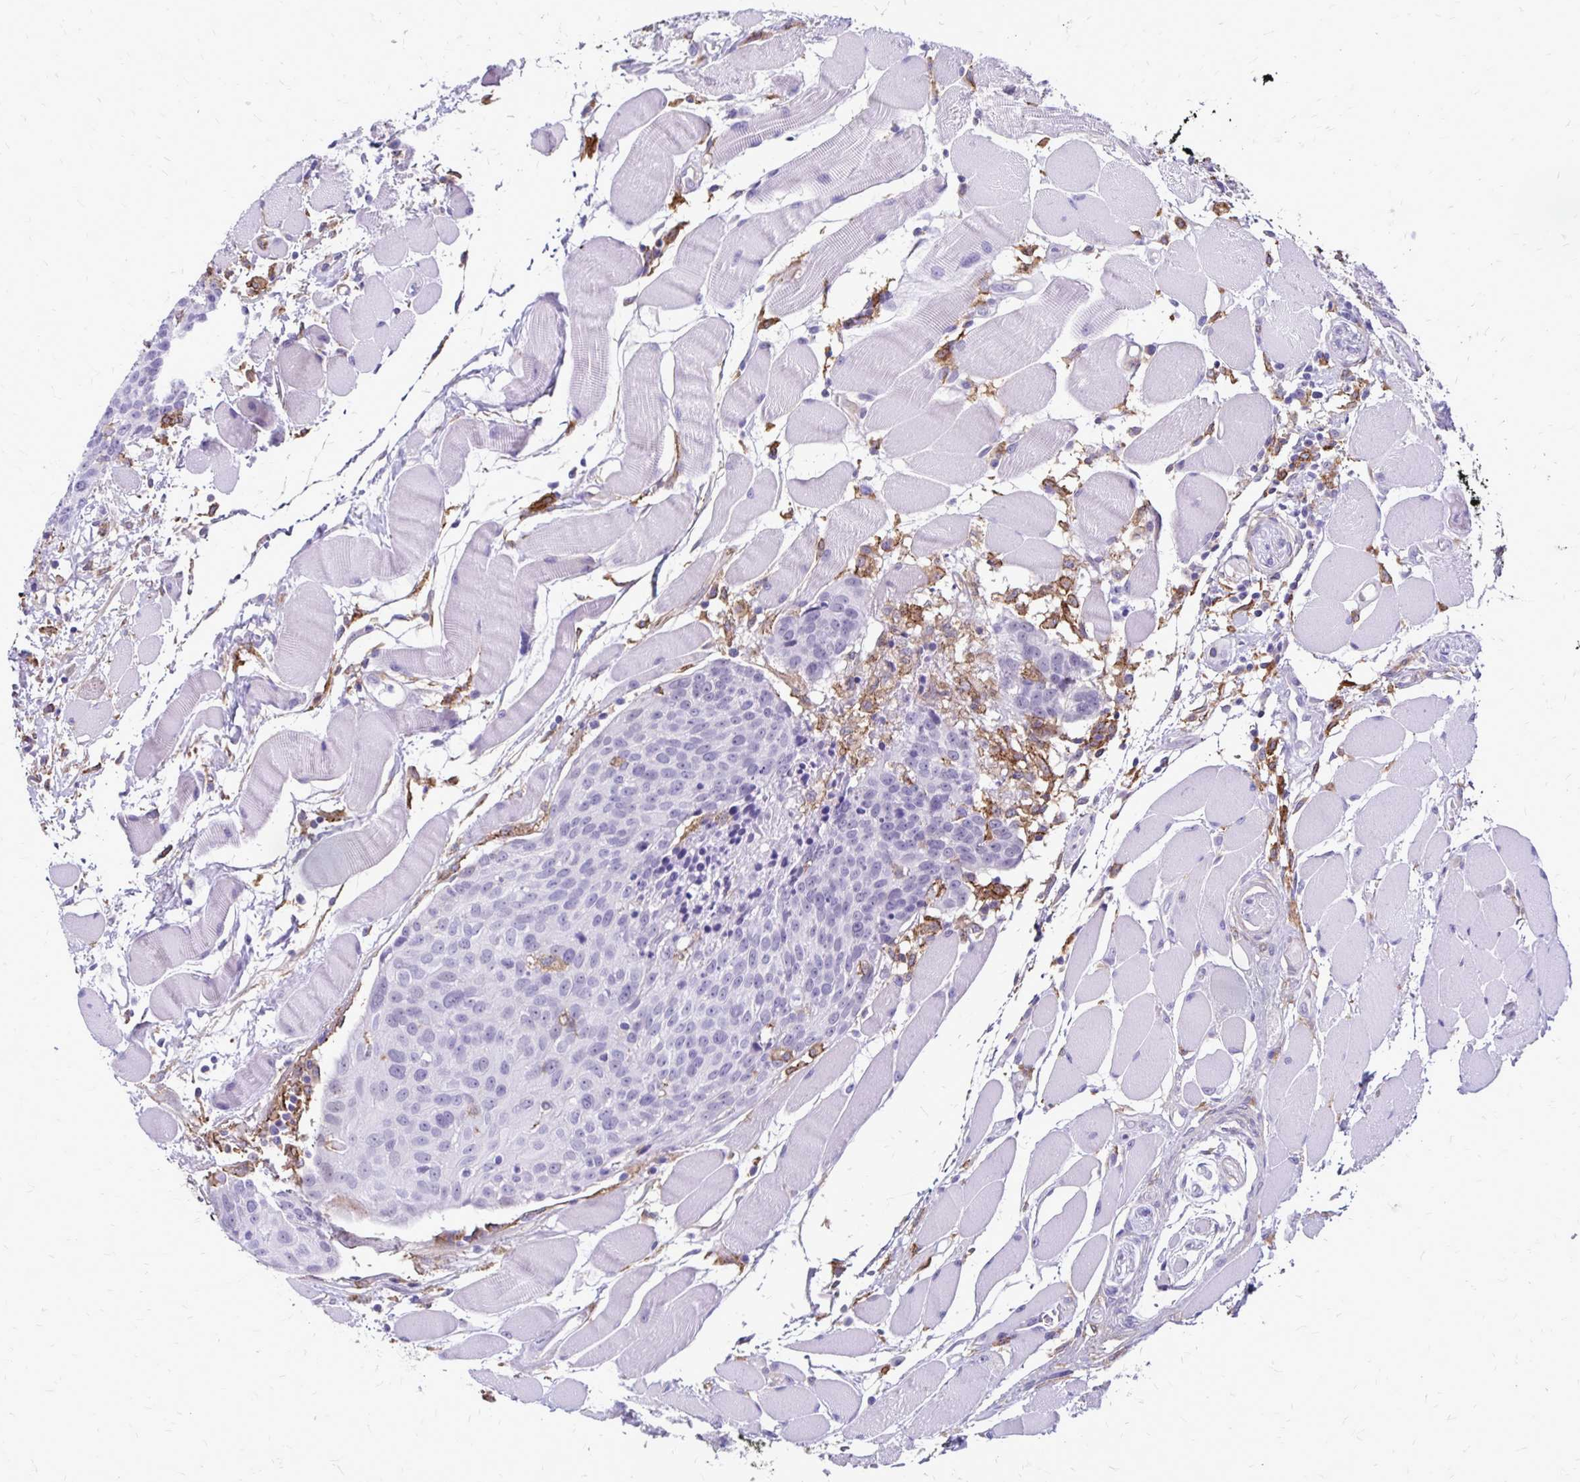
{"staining": {"intensity": "negative", "quantity": "none", "location": "none"}, "tissue": "head and neck cancer", "cell_type": "Tumor cells", "image_type": "cancer", "snomed": [{"axis": "morphology", "description": "Squamous cell carcinoma, NOS"}, {"axis": "topography", "description": "Oral tissue"}, {"axis": "topography", "description": "Head-Neck"}], "caption": "Immunohistochemical staining of human head and neck cancer exhibits no significant staining in tumor cells. (Immunohistochemistry (ihc), brightfield microscopy, high magnification).", "gene": "TNS3", "patient": {"sex": "male", "age": 64}}